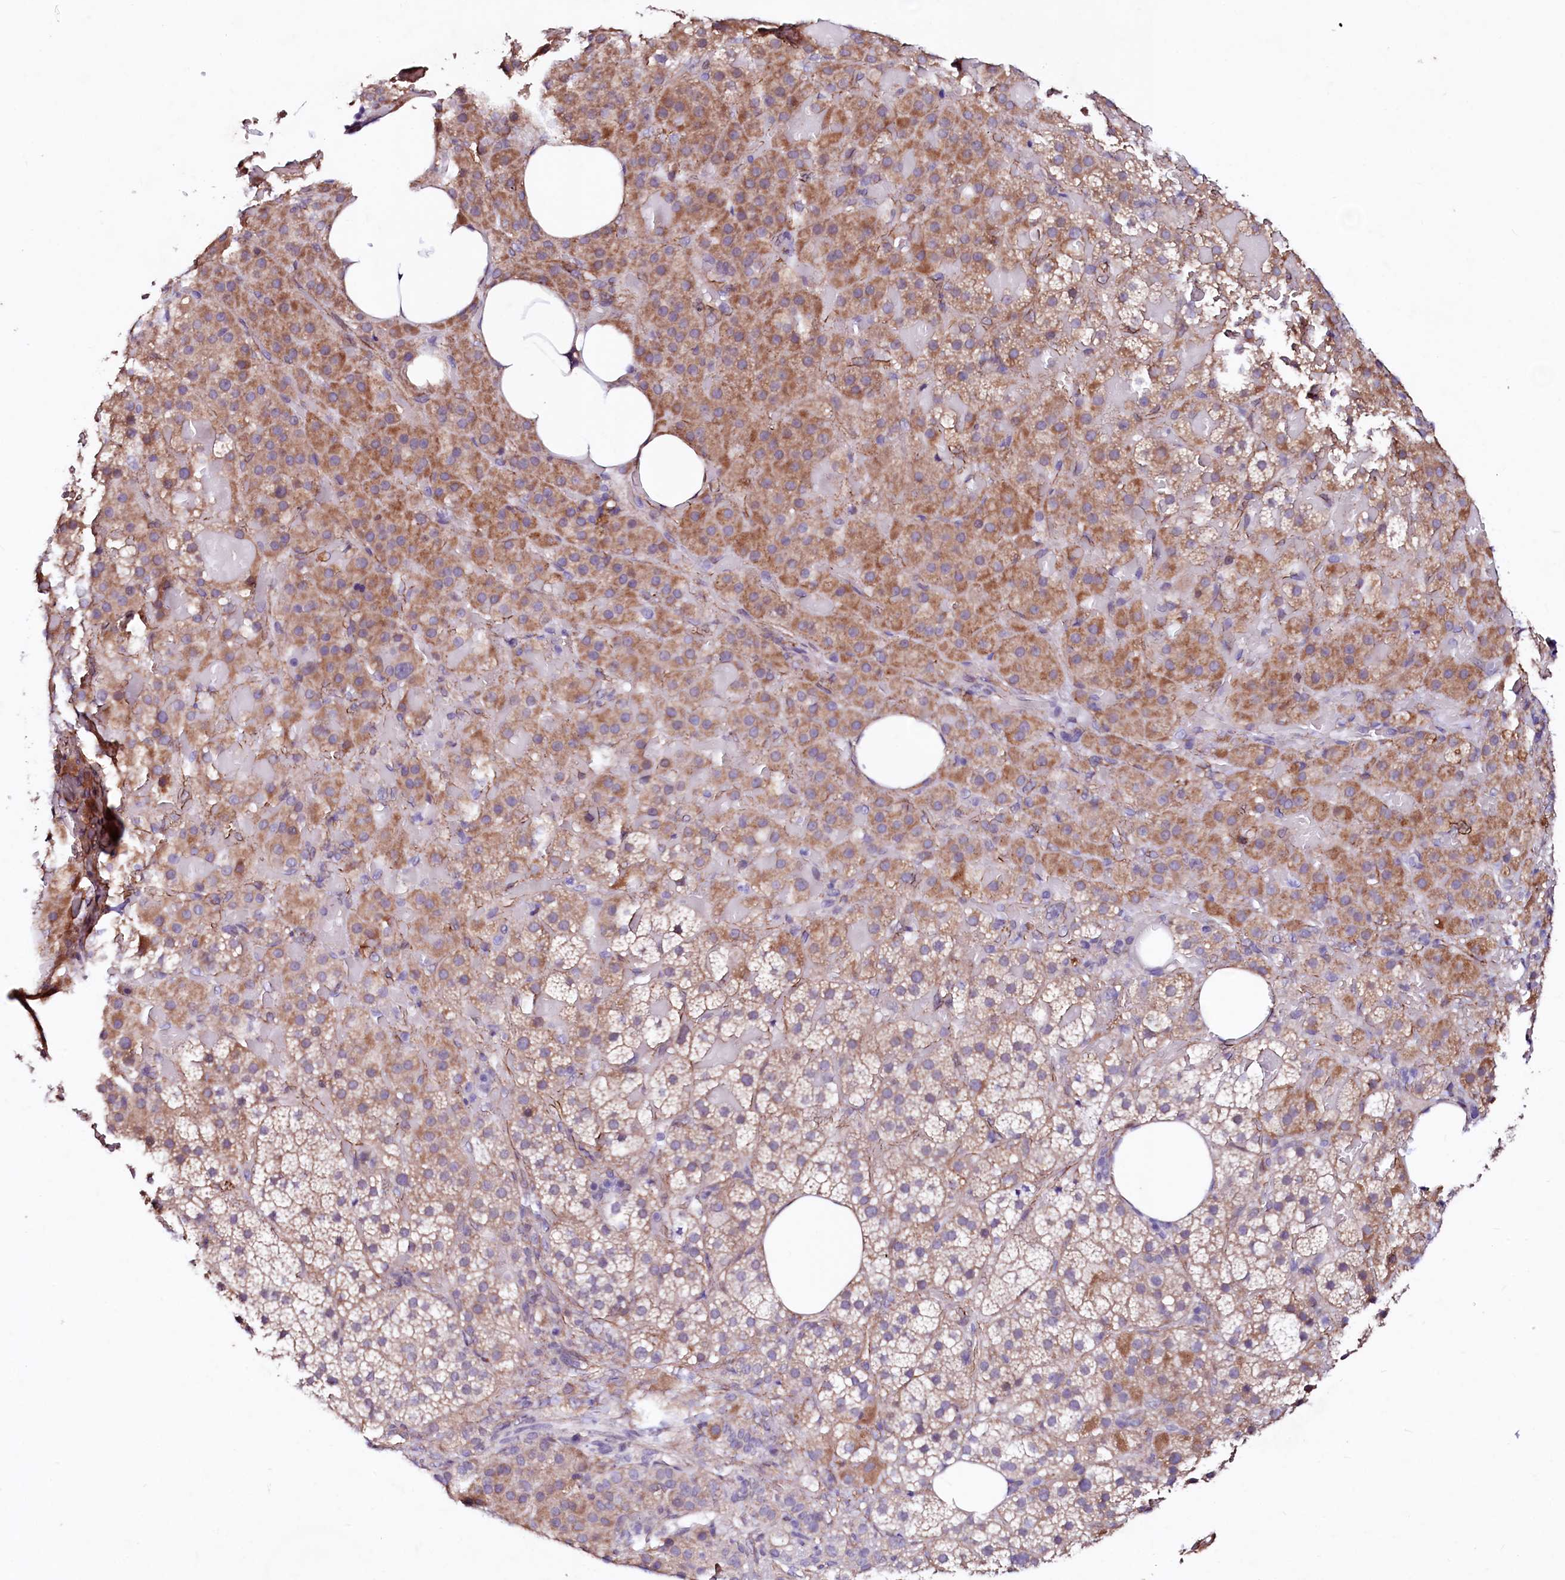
{"staining": {"intensity": "moderate", "quantity": ">75%", "location": "cytoplasmic/membranous"}, "tissue": "adrenal gland", "cell_type": "Glandular cells", "image_type": "normal", "snomed": [{"axis": "morphology", "description": "Normal tissue, NOS"}, {"axis": "topography", "description": "Adrenal gland"}], "caption": "Immunohistochemistry (IHC) of normal human adrenal gland demonstrates medium levels of moderate cytoplasmic/membranous expression in approximately >75% of glandular cells.", "gene": "GPR176", "patient": {"sex": "female", "age": 59}}